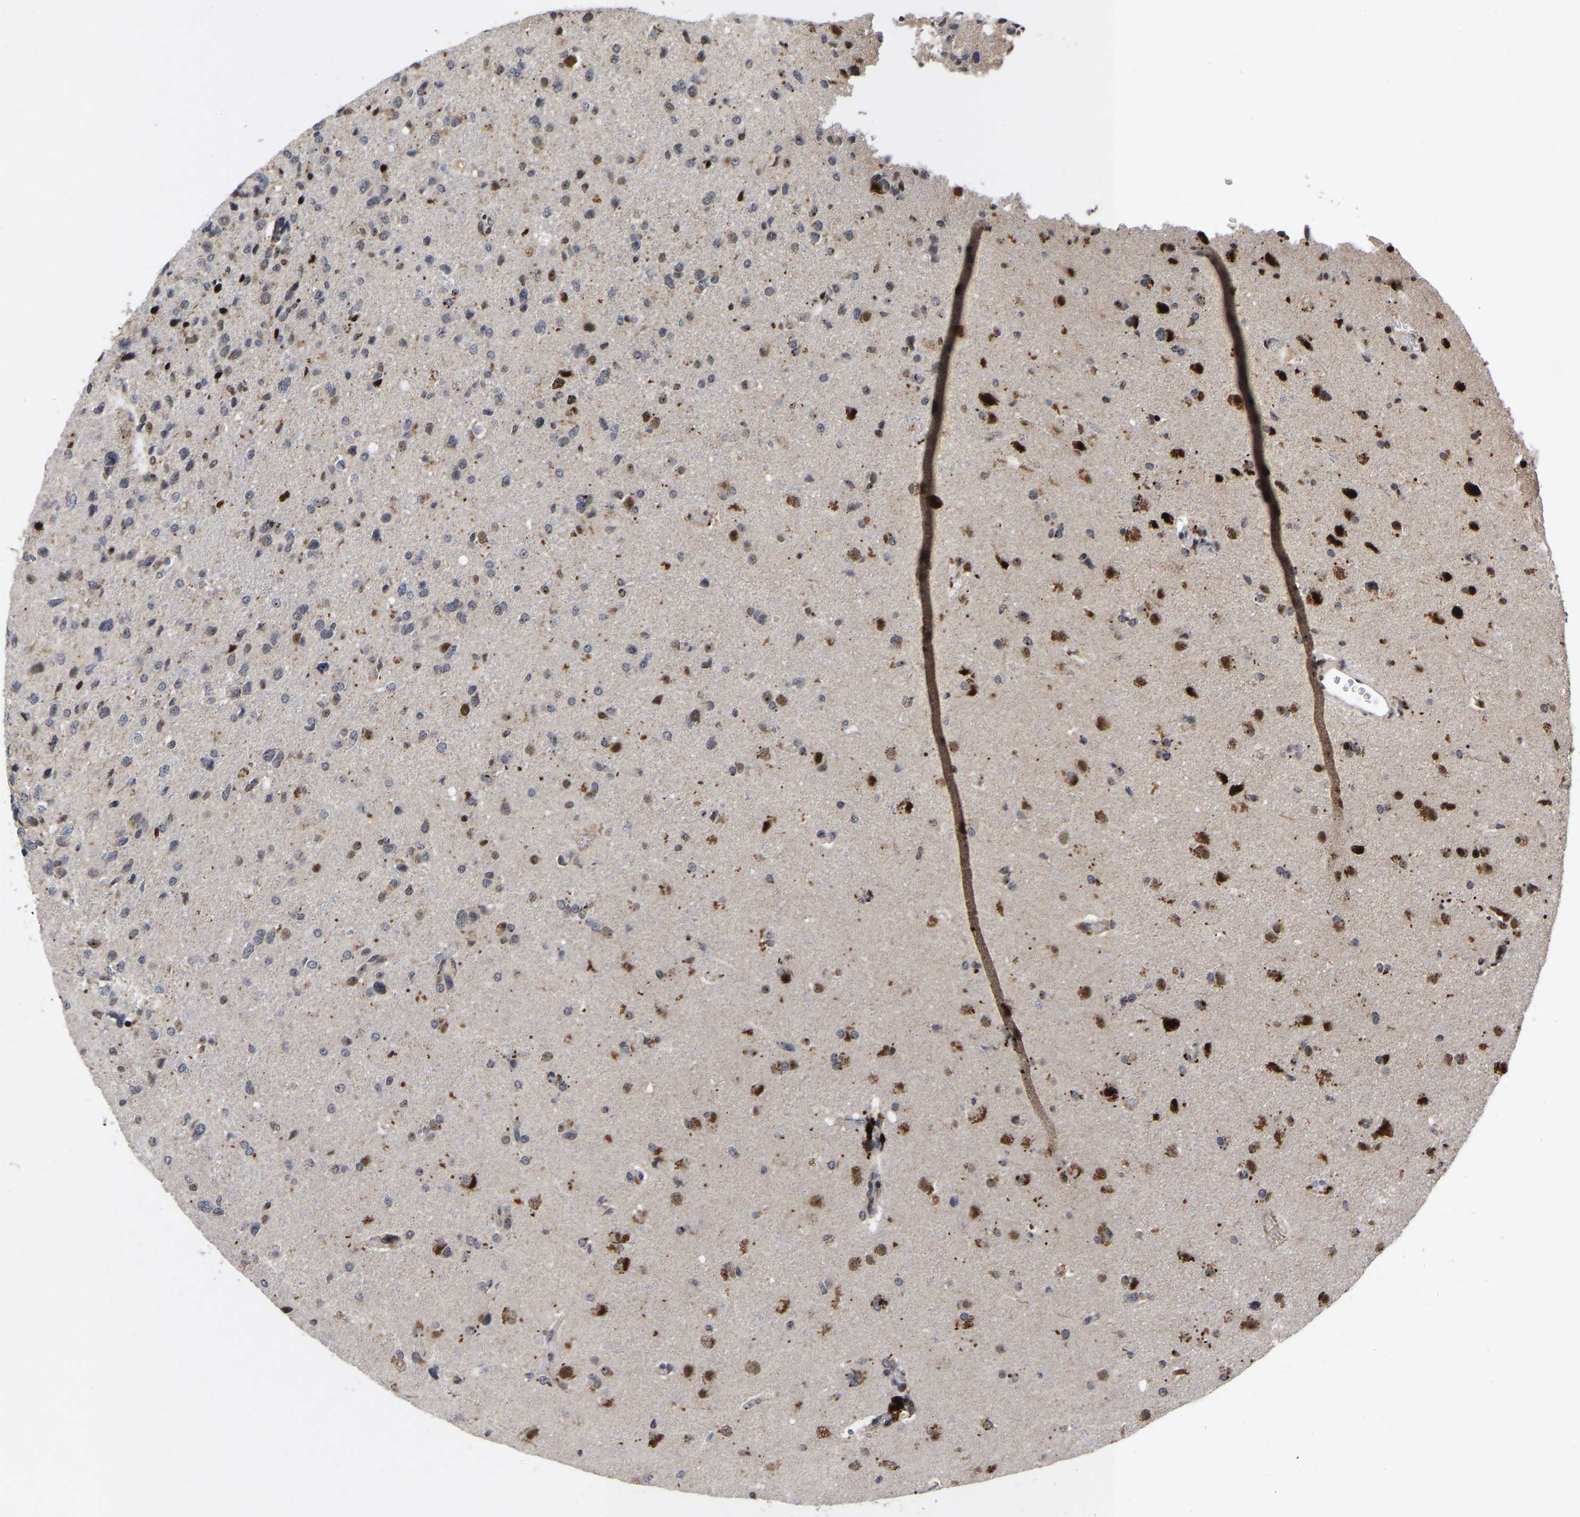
{"staining": {"intensity": "moderate", "quantity": "25%-75%", "location": "cytoplasmic/membranous,nuclear"}, "tissue": "glioma", "cell_type": "Tumor cells", "image_type": "cancer", "snomed": [{"axis": "morphology", "description": "Glioma, malignant, High grade"}, {"axis": "topography", "description": "Brain"}], "caption": "This is an image of immunohistochemistry (IHC) staining of malignant glioma (high-grade), which shows moderate positivity in the cytoplasmic/membranous and nuclear of tumor cells.", "gene": "JUNB", "patient": {"sex": "female", "age": 58}}